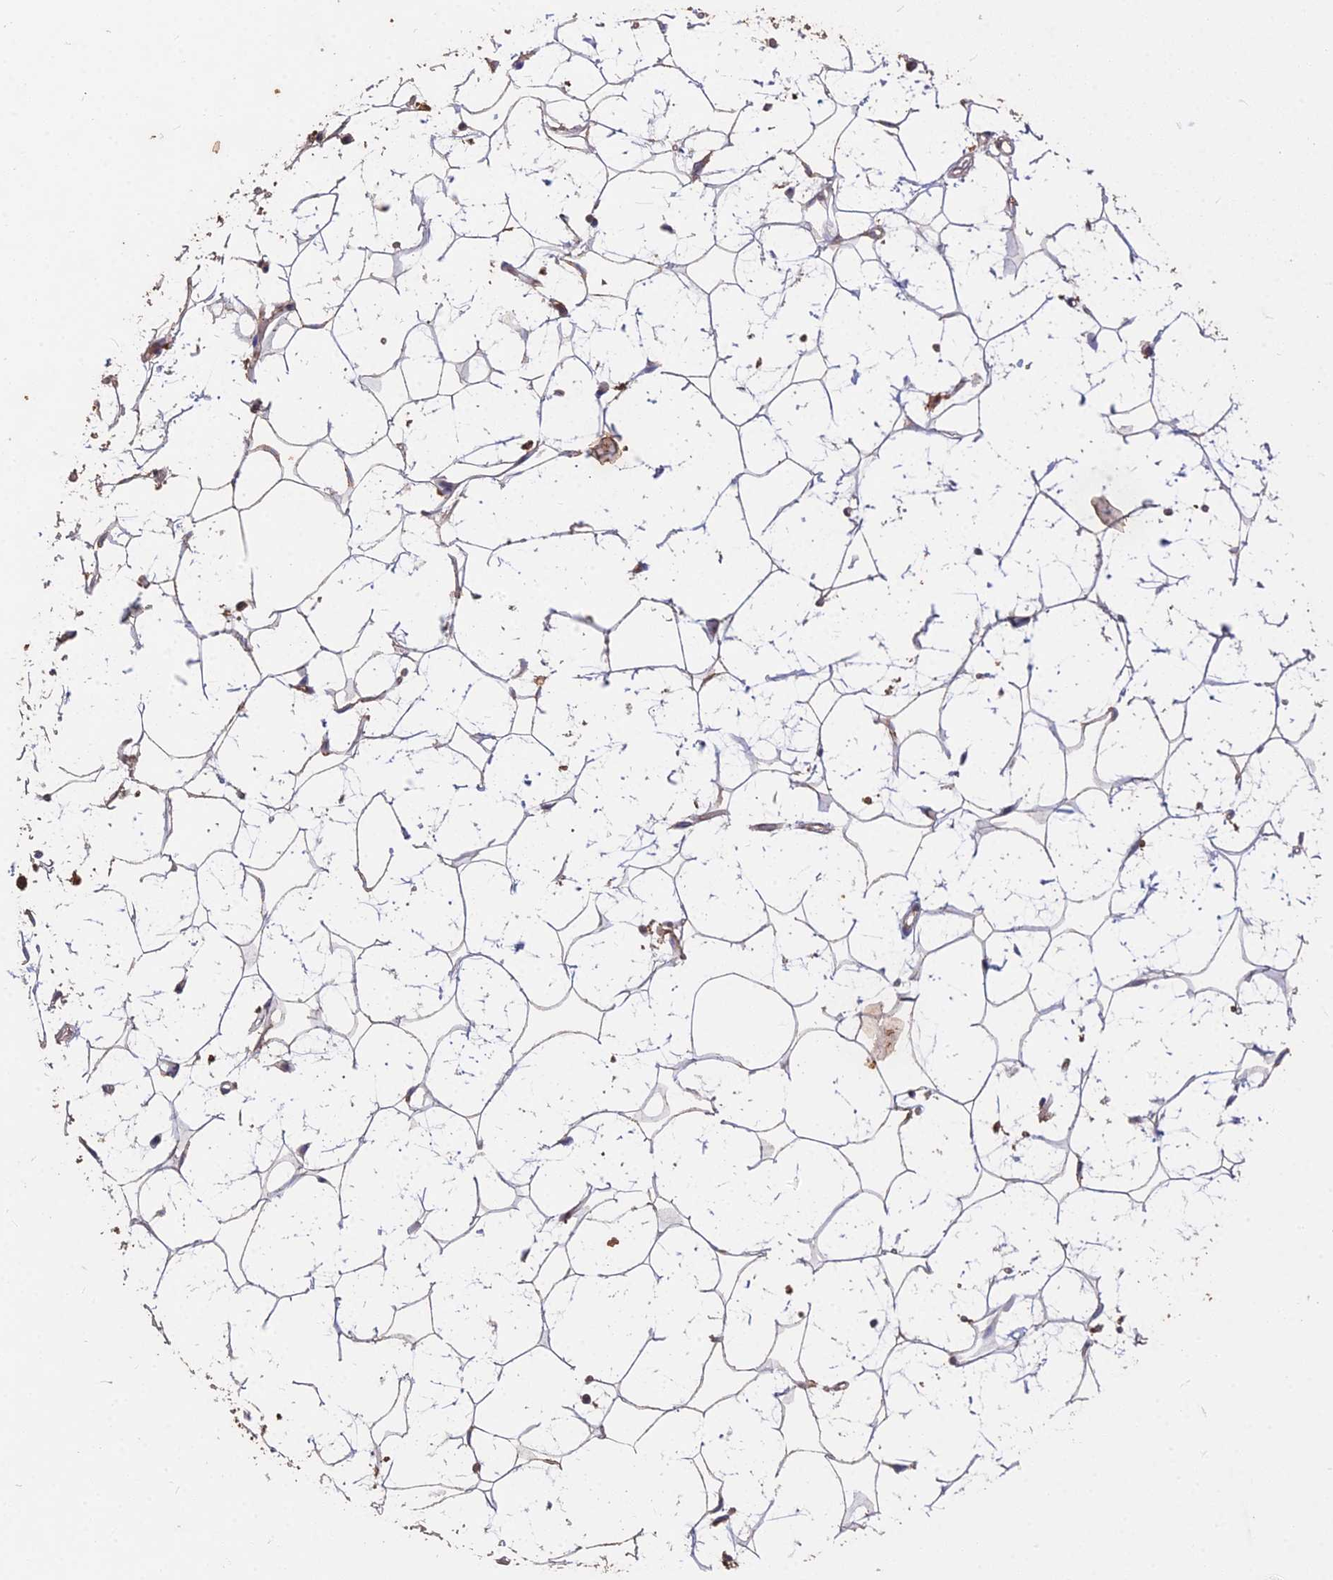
{"staining": {"intensity": "weak", "quantity": "25%-75%", "location": "cytoplasmic/membranous"}, "tissue": "adipose tissue", "cell_type": "Adipocytes", "image_type": "normal", "snomed": [{"axis": "morphology", "description": "Normal tissue, NOS"}, {"axis": "topography", "description": "Breast"}], "caption": "Adipocytes reveal weak cytoplasmic/membranous positivity in approximately 25%-75% of cells in normal adipose tissue. (DAB (3,3'-diaminobenzidine) IHC, brown staining for protein, blue staining for nuclei).", "gene": "CEMIP2", "patient": {"sex": "female", "age": 26}}